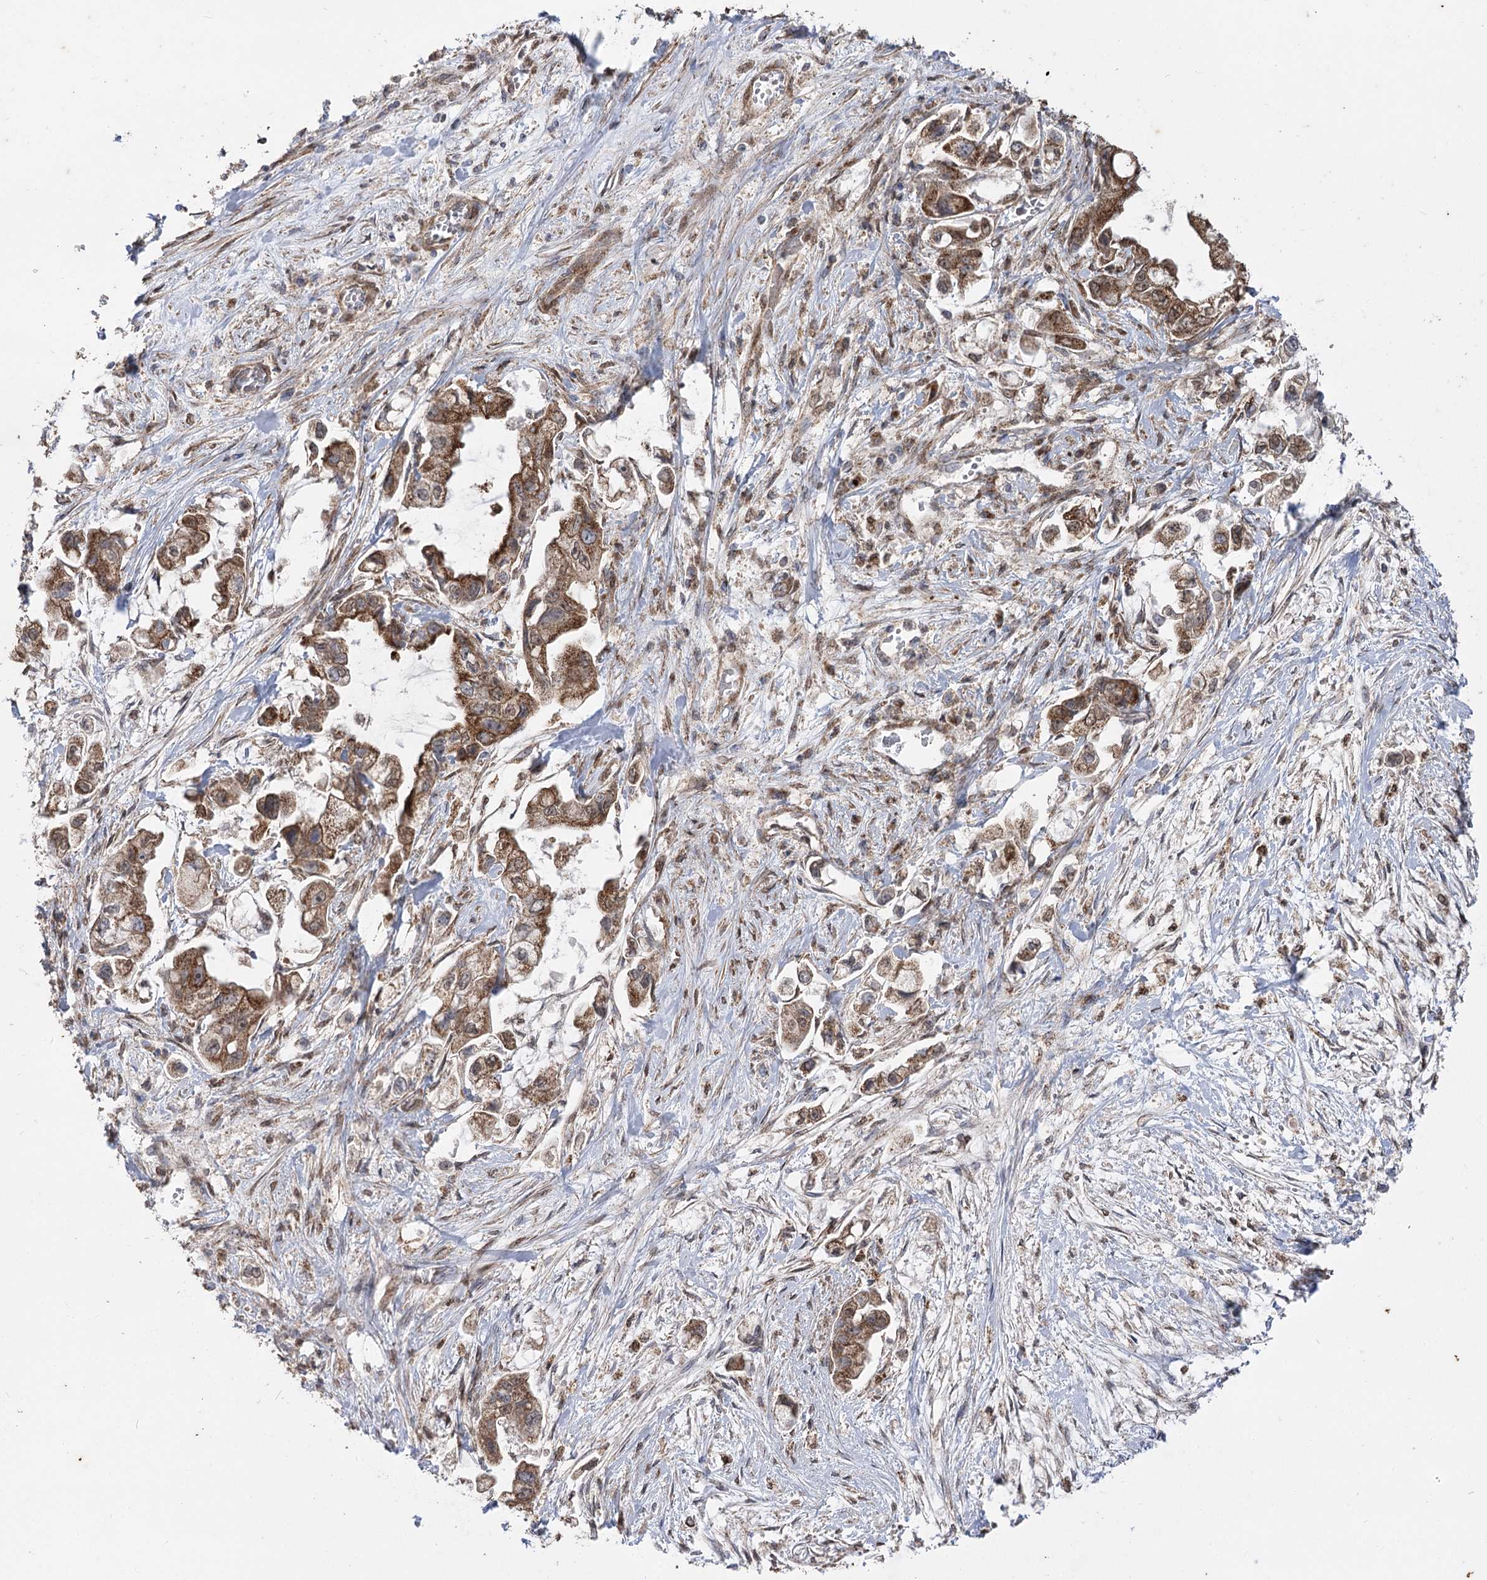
{"staining": {"intensity": "moderate", "quantity": ">75%", "location": "cytoplasmic/membranous"}, "tissue": "stomach cancer", "cell_type": "Tumor cells", "image_type": "cancer", "snomed": [{"axis": "morphology", "description": "Adenocarcinoma, NOS"}, {"axis": "topography", "description": "Stomach"}], "caption": "Stomach cancer stained with DAB (3,3'-diaminobenzidine) IHC exhibits medium levels of moderate cytoplasmic/membranous expression in approximately >75% of tumor cells.", "gene": "ZSCAN23", "patient": {"sex": "male", "age": 62}}